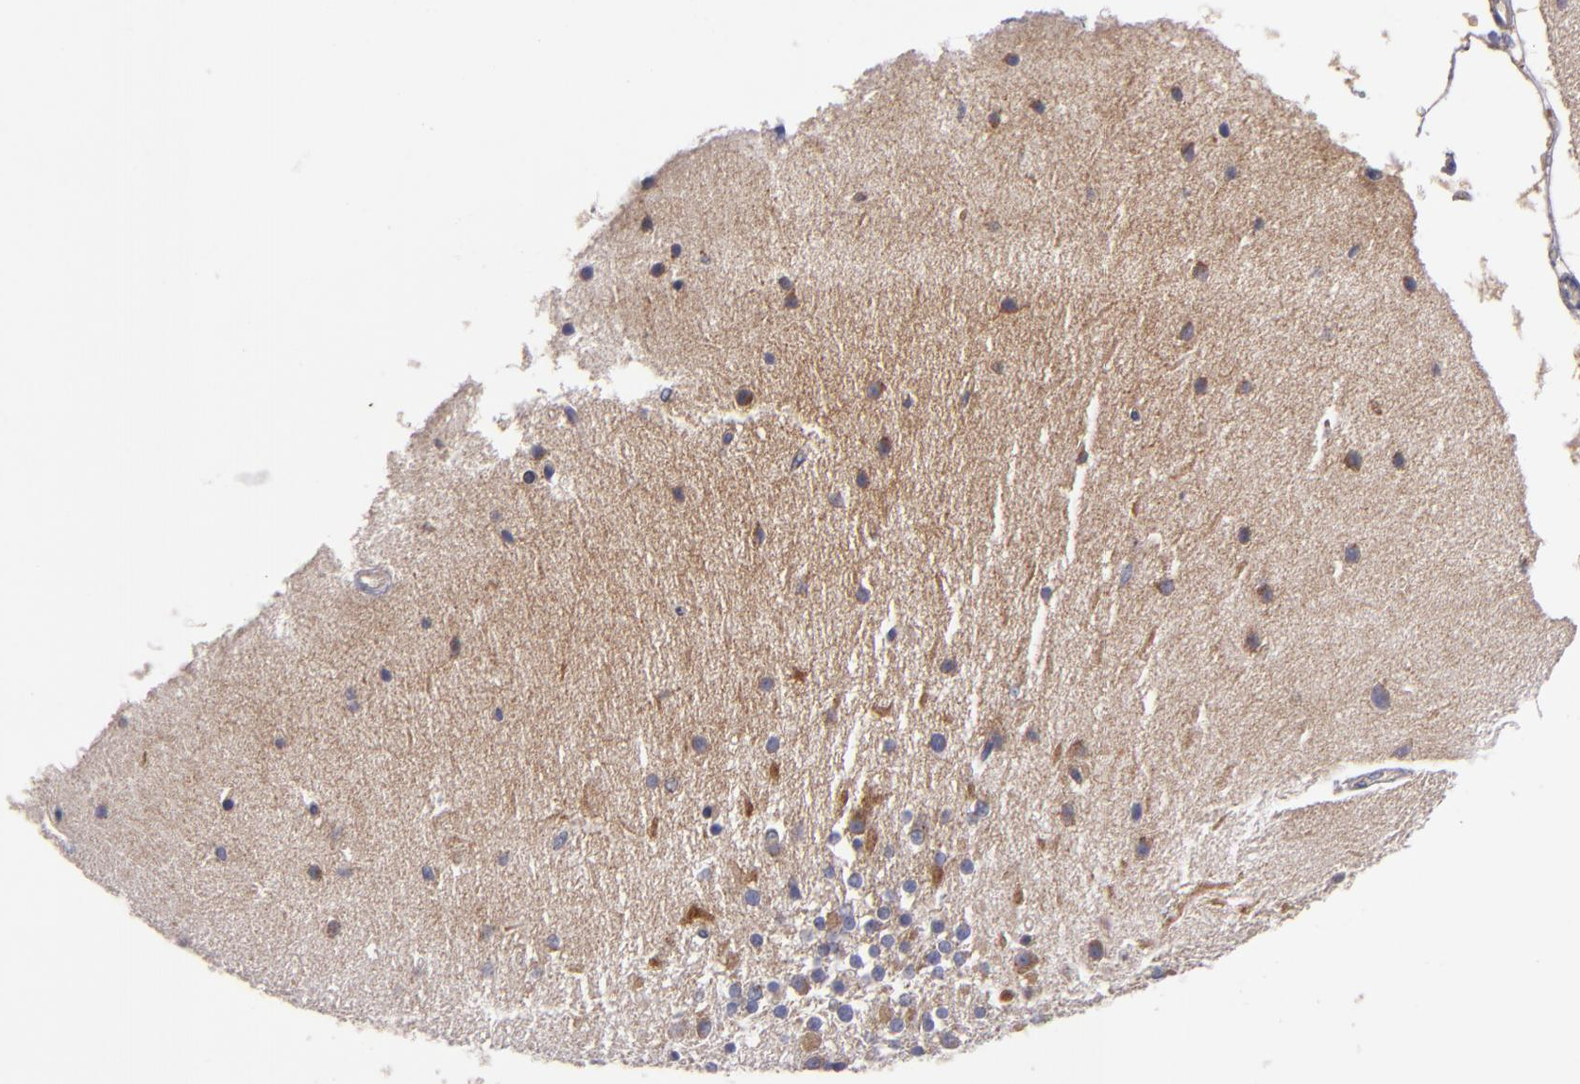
{"staining": {"intensity": "strong", "quantity": "<25%", "location": "cytoplasmic/membranous"}, "tissue": "cerebellum", "cell_type": "Cells in granular layer", "image_type": "normal", "snomed": [{"axis": "morphology", "description": "Normal tissue, NOS"}, {"axis": "topography", "description": "Cerebellum"}], "caption": "A photomicrograph of human cerebellum stained for a protein demonstrates strong cytoplasmic/membranous brown staining in cells in granular layer.", "gene": "CLTA", "patient": {"sex": "female", "age": 54}}